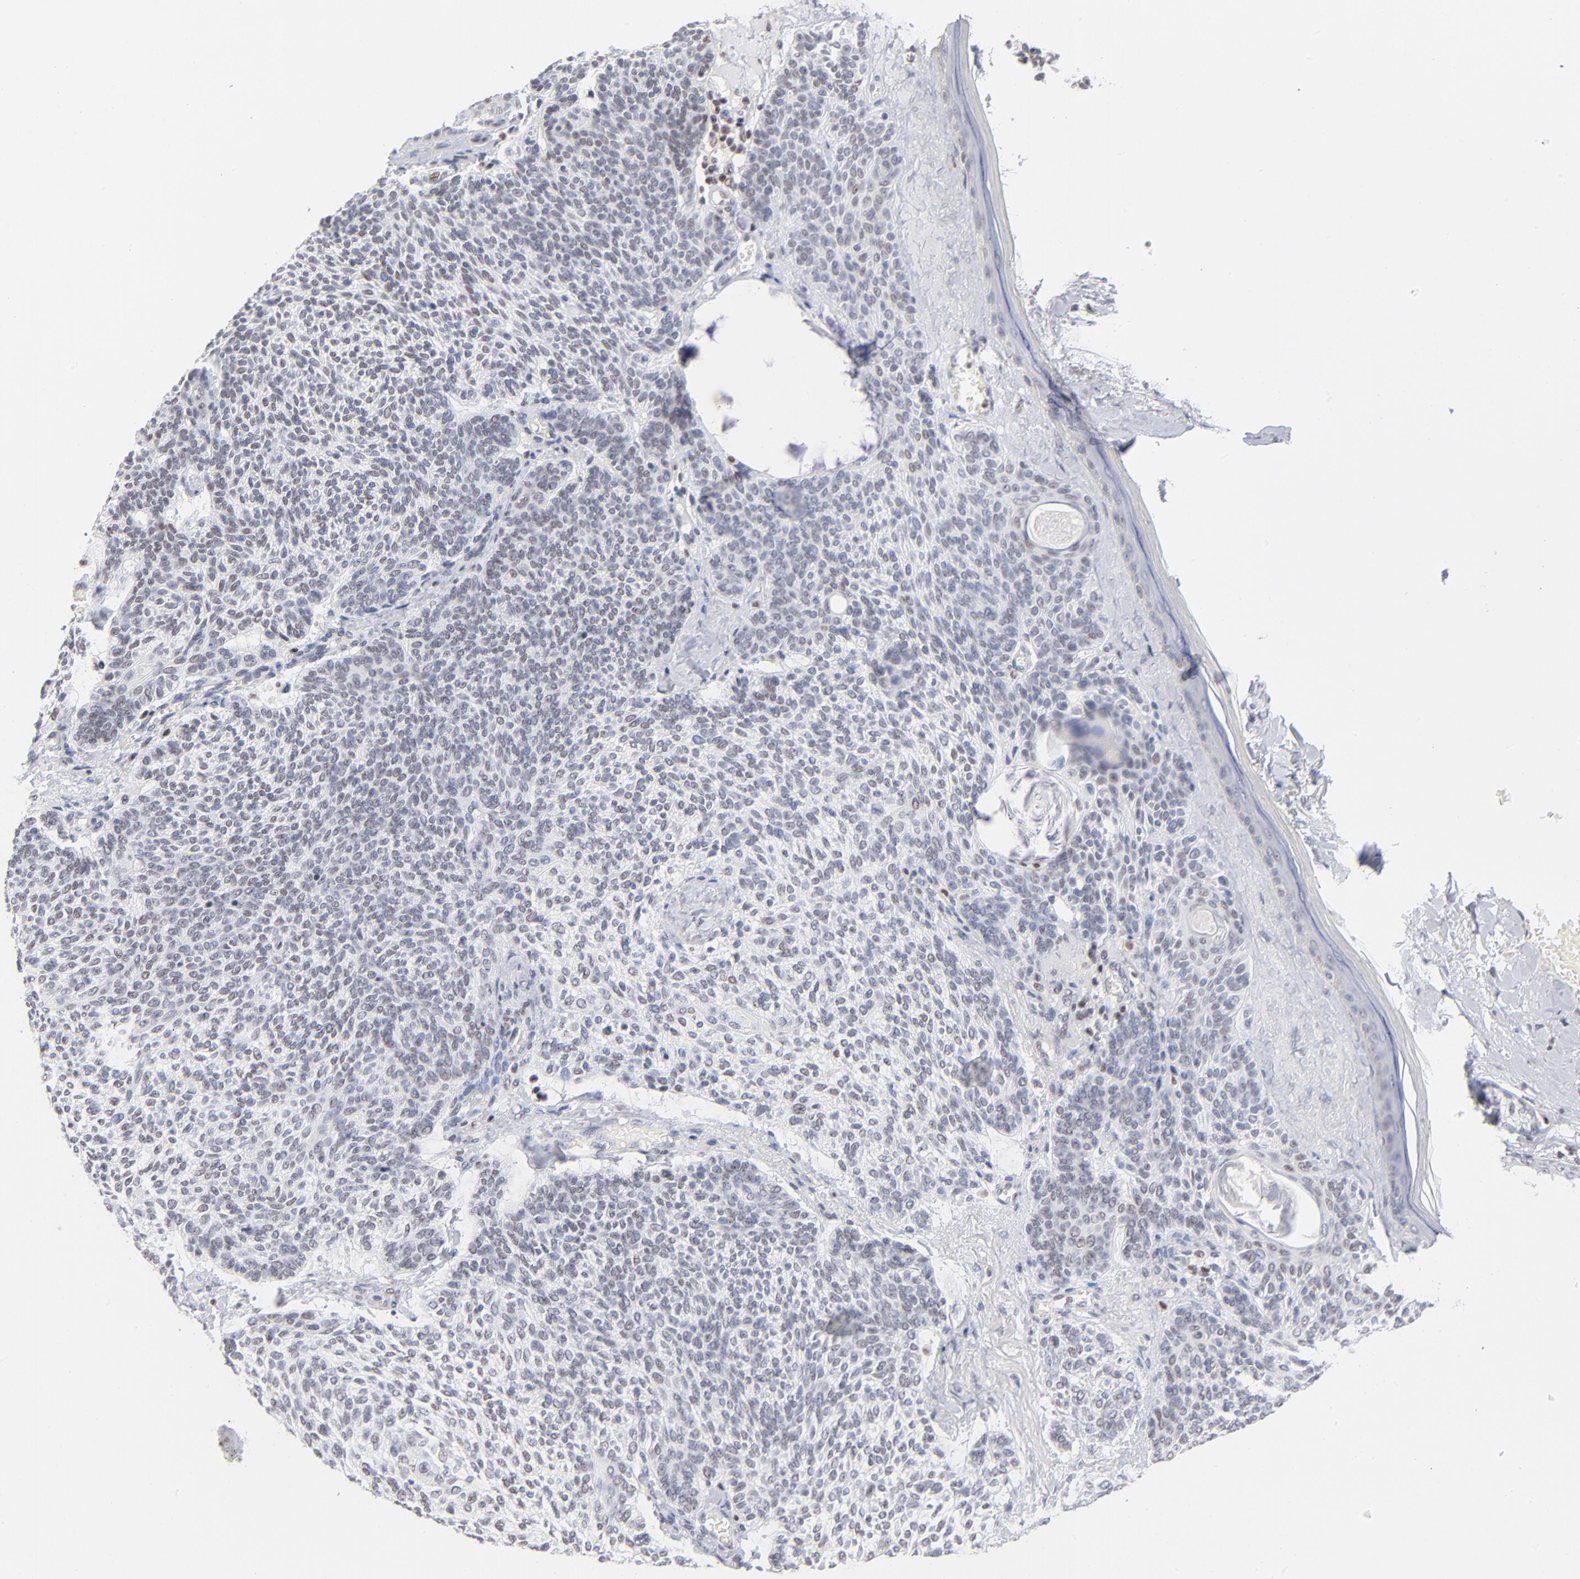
{"staining": {"intensity": "negative", "quantity": "none", "location": "none"}, "tissue": "skin cancer", "cell_type": "Tumor cells", "image_type": "cancer", "snomed": [{"axis": "morphology", "description": "Normal tissue, NOS"}, {"axis": "morphology", "description": "Basal cell carcinoma"}, {"axis": "topography", "description": "Skin"}], "caption": "Tumor cells are negative for protein expression in human skin cancer (basal cell carcinoma). The staining is performed using DAB brown chromogen with nuclei counter-stained in using hematoxylin.", "gene": "MAX", "patient": {"sex": "female", "age": 70}}